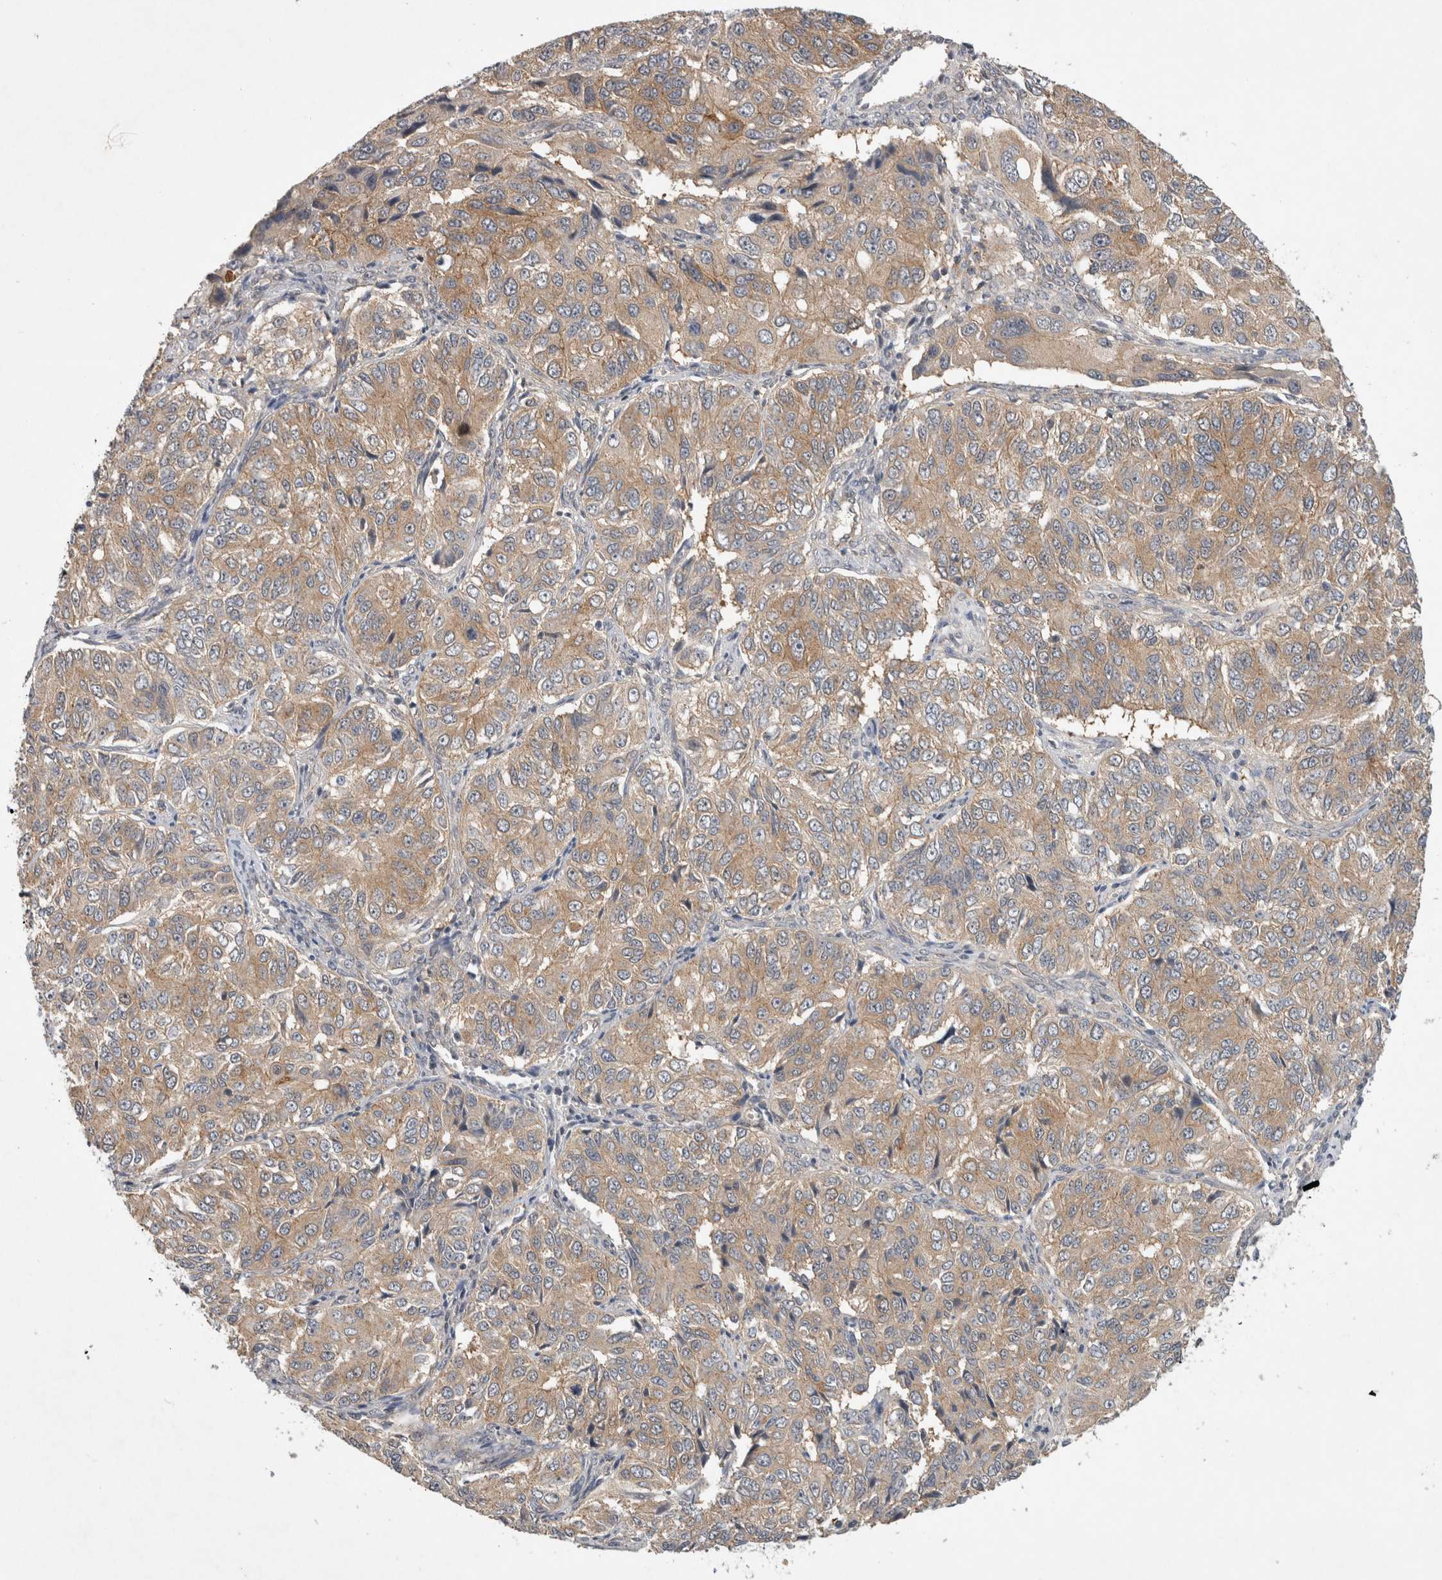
{"staining": {"intensity": "weak", "quantity": ">75%", "location": "cytoplasmic/membranous"}, "tissue": "ovarian cancer", "cell_type": "Tumor cells", "image_type": "cancer", "snomed": [{"axis": "morphology", "description": "Carcinoma, endometroid"}, {"axis": "topography", "description": "Ovary"}], "caption": "Human endometroid carcinoma (ovarian) stained with a protein marker shows weak staining in tumor cells.", "gene": "CERS3", "patient": {"sex": "female", "age": 51}}